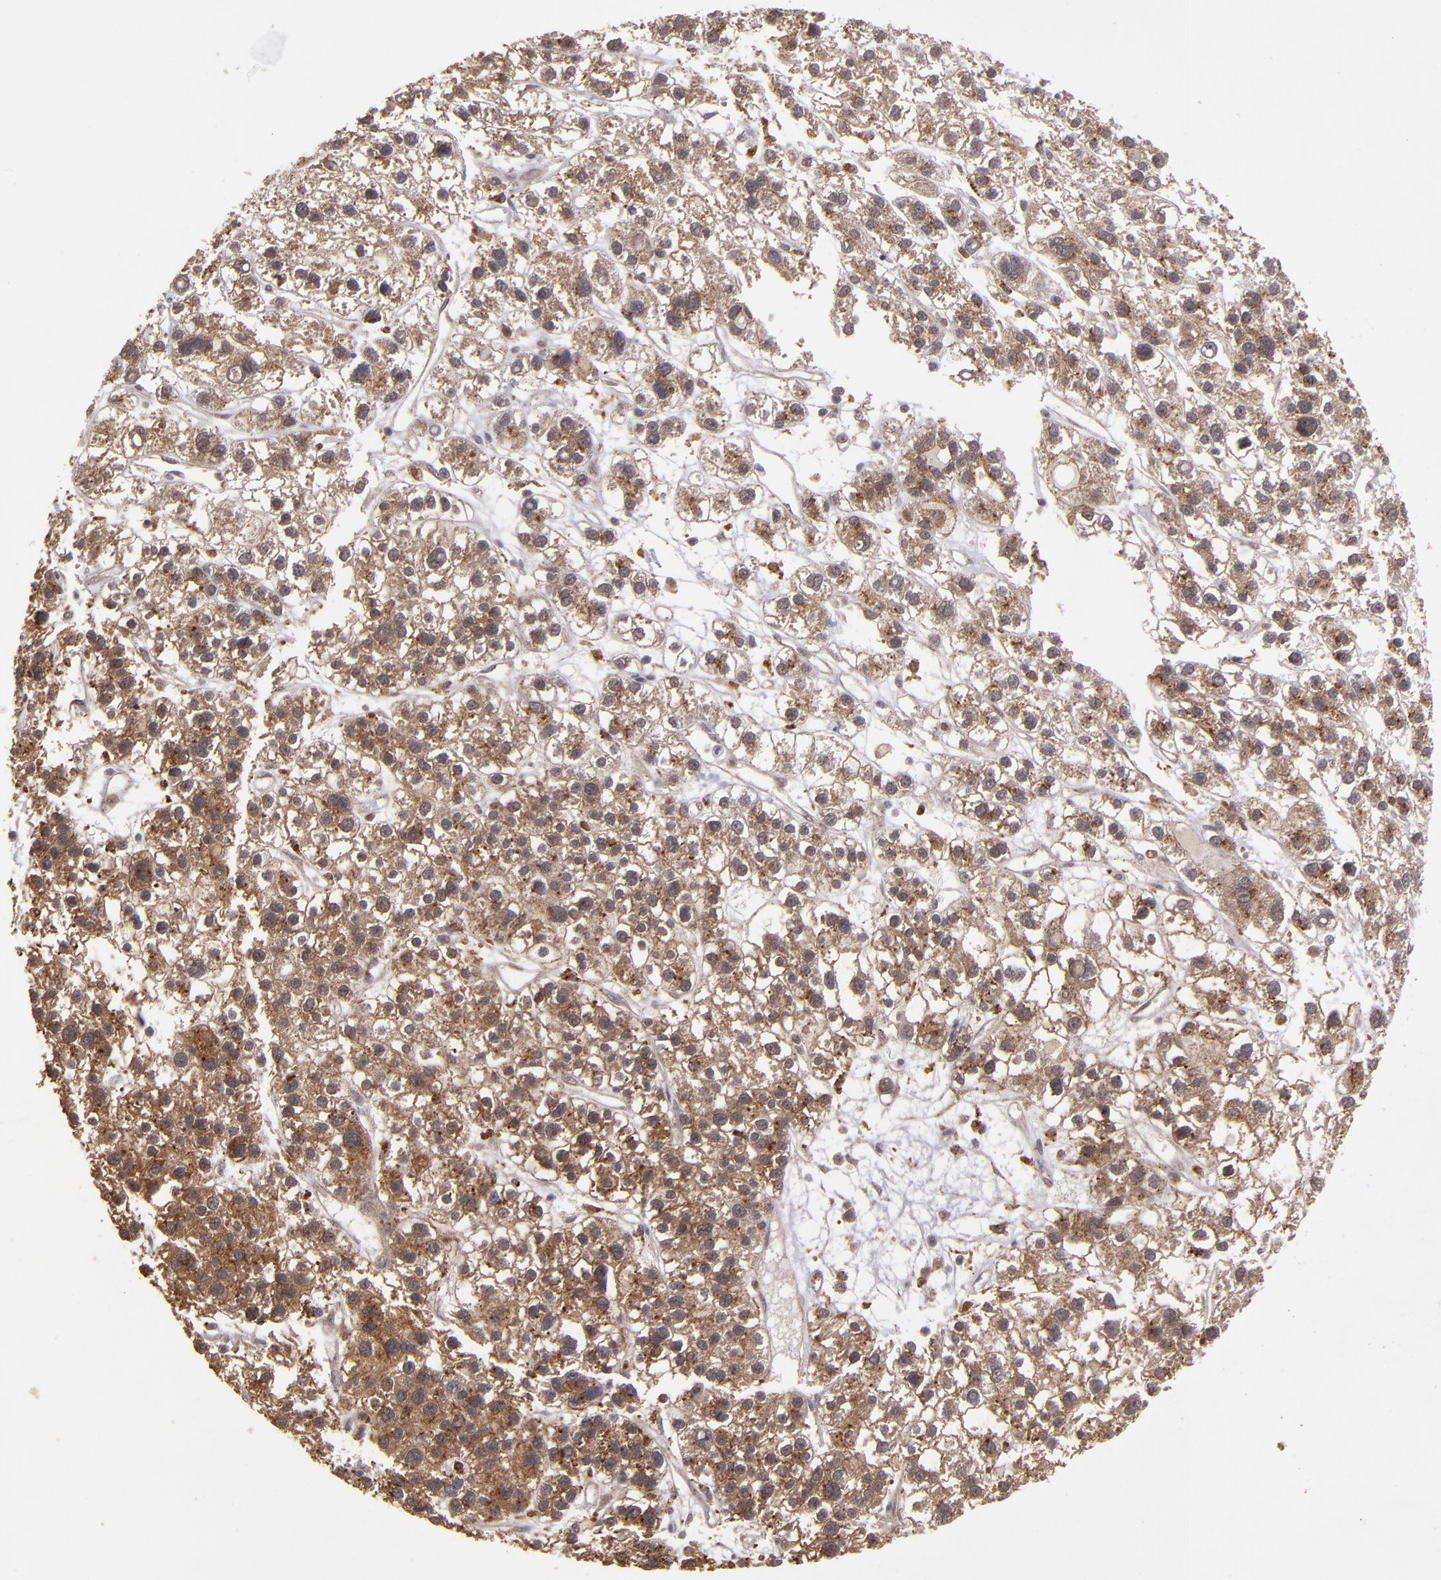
{"staining": {"intensity": "strong", "quantity": ">75%", "location": "cytoplasmic/membranous"}, "tissue": "liver cancer", "cell_type": "Tumor cells", "image_type": "cancer", "snomed": [{"axis": "morphology", "description": "Carcinoma, Hepatocellular, NOS"}, {"axis": "topography", "description": "Liver"}], "caption": "Strong cytoplasmic/membranous protein expression is identified in approximately >75% of tumor cells in hepatocellular carcinoma (liver).", "gene": "SIPA1L1", "patient": {"sex": "female", "age": 85}}